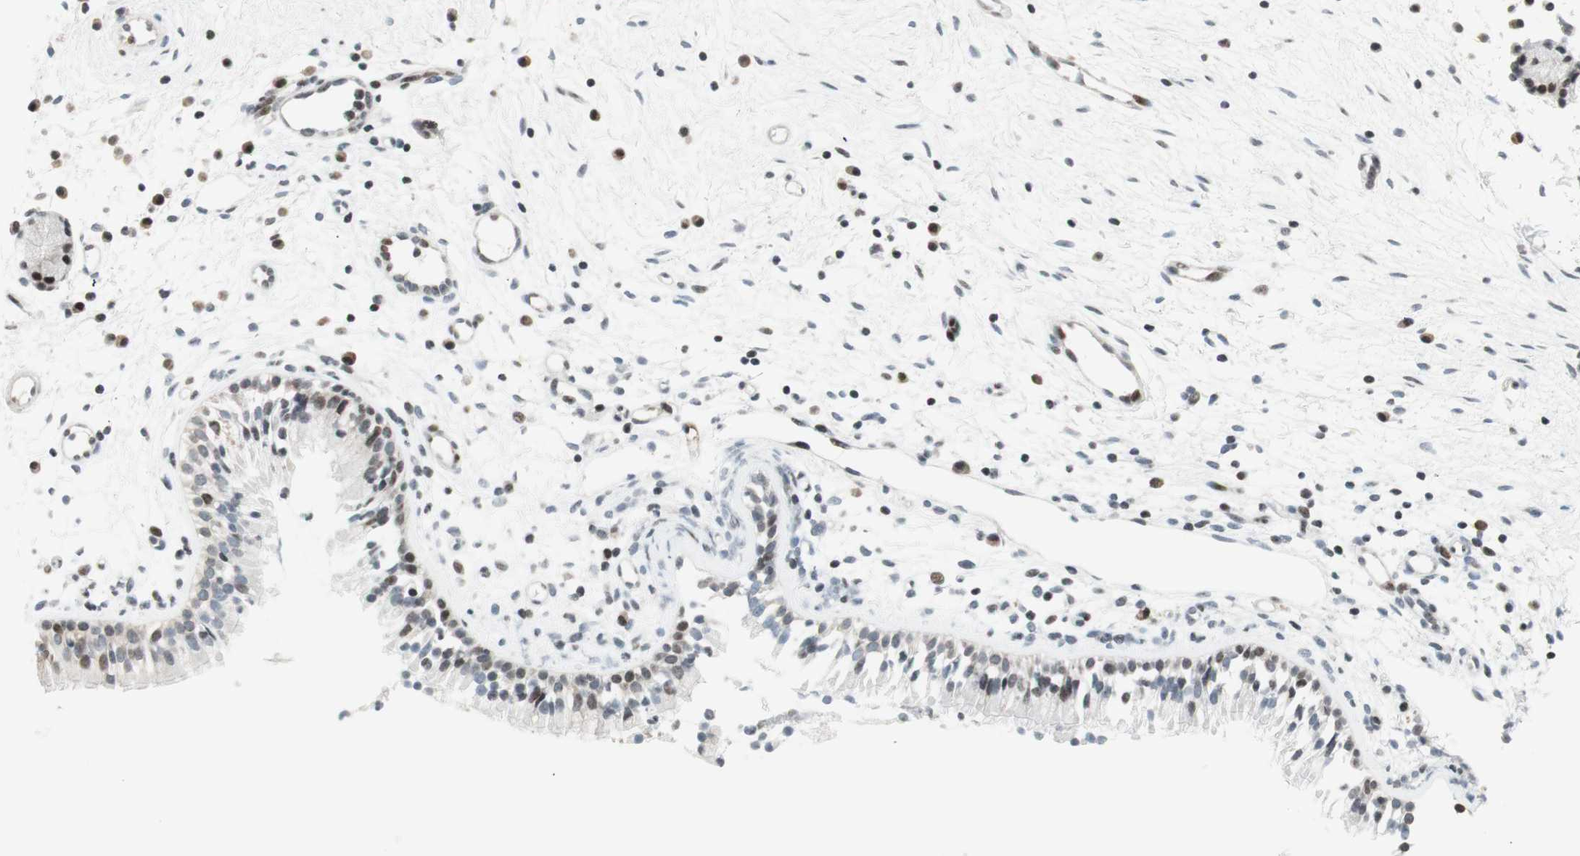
{"staining": {"intensity": "moderate", "quantity": "25%-75%", "location": "cytoplasmic/membranous,nuclear"}, "tissue": "nasopharynx", "cell_type": "Respiratory epithelial cells", "image_type": "normal", "snomed": [{"axis": "morphology", "description": "Normal tissue, NOS"}, {"axis": "topography", "description": "Nasopharynx"}], "caption": "Nasopharynx stained with a brown dye reveals moderate cytoplasmic/membranous,nuclear positive staining in approximately 25%-75% of respiratory epithelial cells.", "gene": "TPT1", "patient": {"sex": "male", "age": 21}}